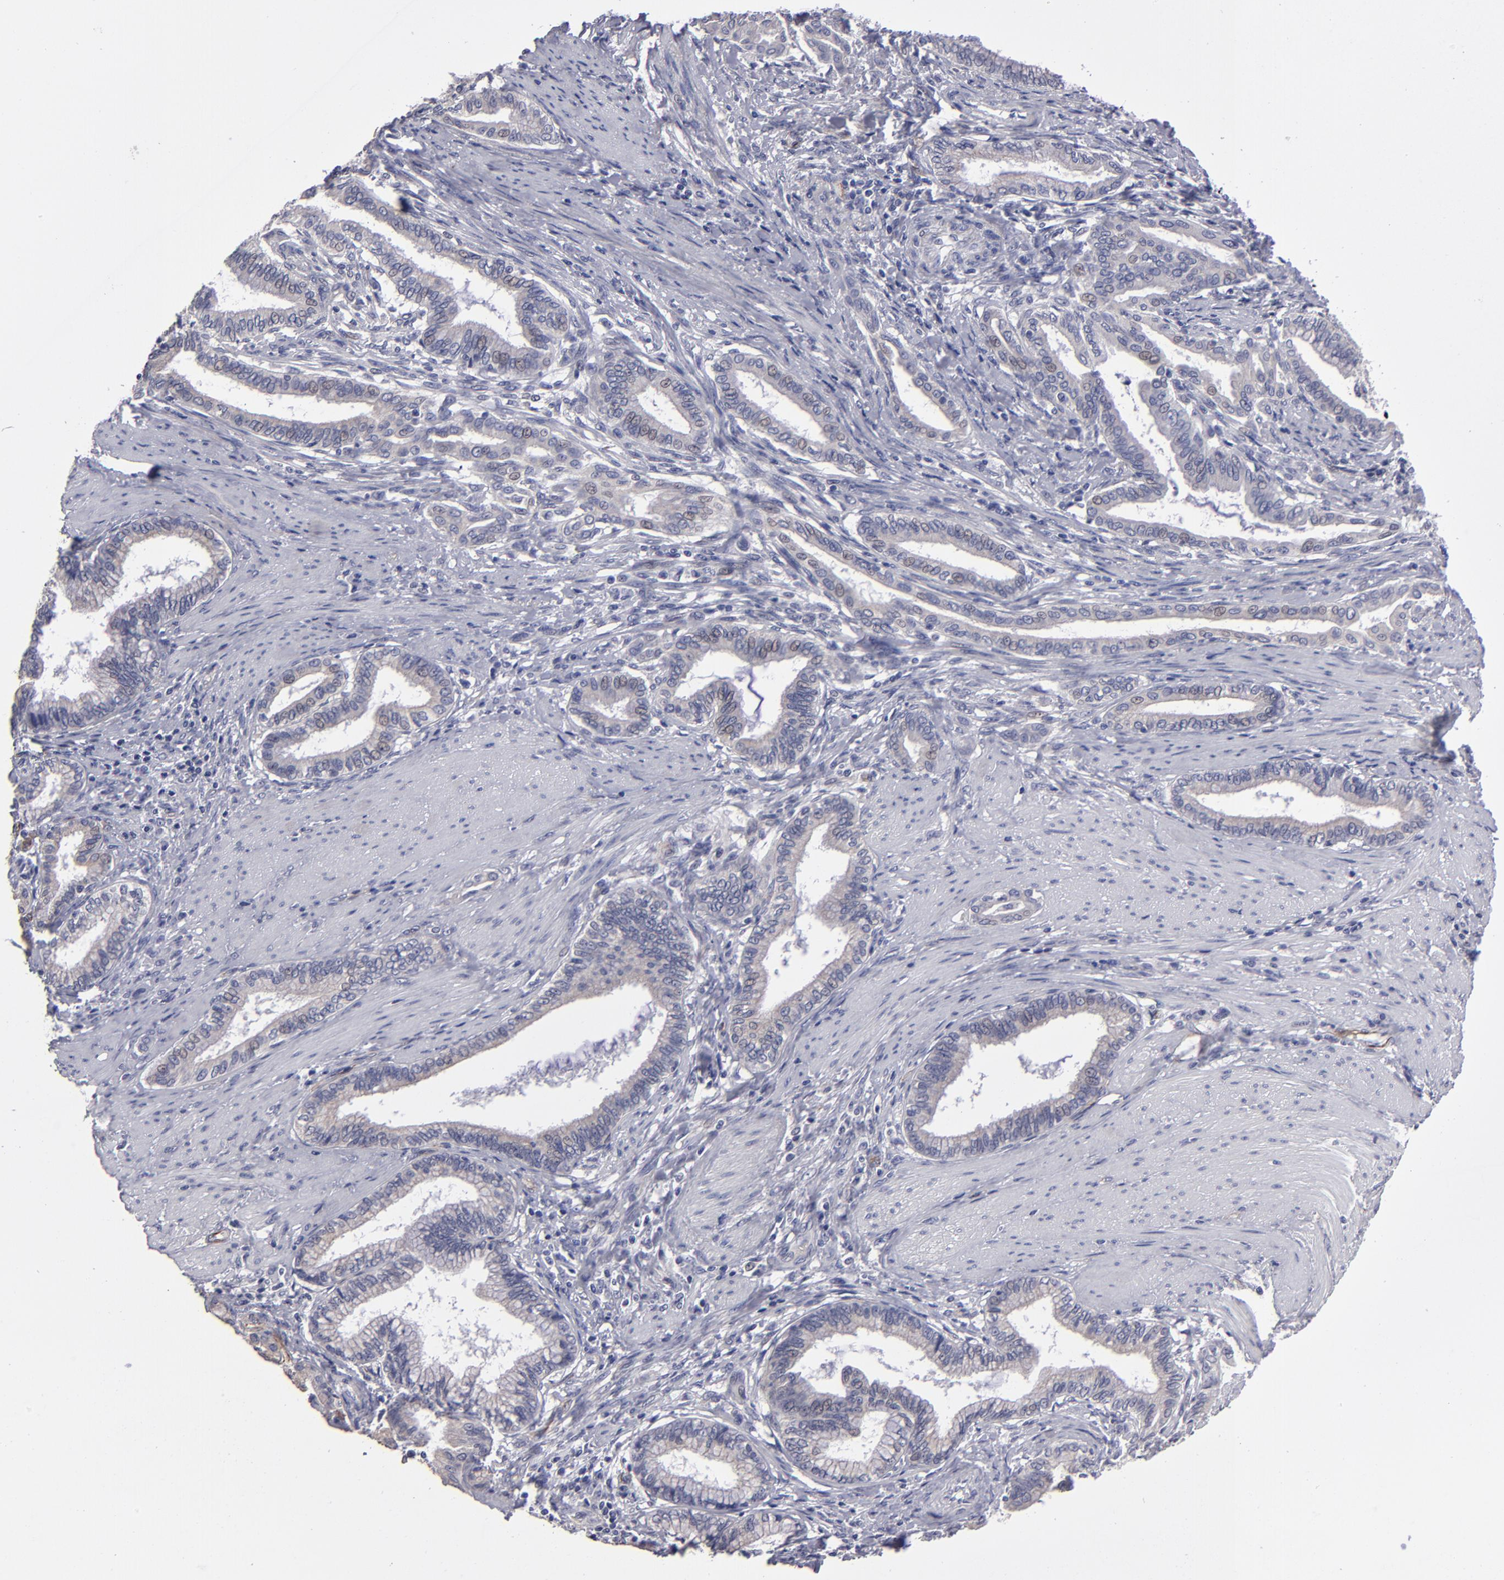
{"staining": {"intensity": "weak", "quantity": "<25%", "location": "cytoplasmic/membranous,nuclear"}, "tissue": "pancreatic cancer", "cell_type": "Tumor cells", "image_type": "cancer", "snomed": [{"axis": "morphology", "description": "Adenocarcinoma, NOS"}, {"axis": "topography", "description": "Pancreas"}], "caption": "High power microscopy photomicrograph of an immunohistochemistry (IHC) photomicrograph of pancreatic adenocarcinoma, revealing no significant positivity in tumor cells.", "gene": "ZNF175", "patient": {"sex": "female", "age": 64}}